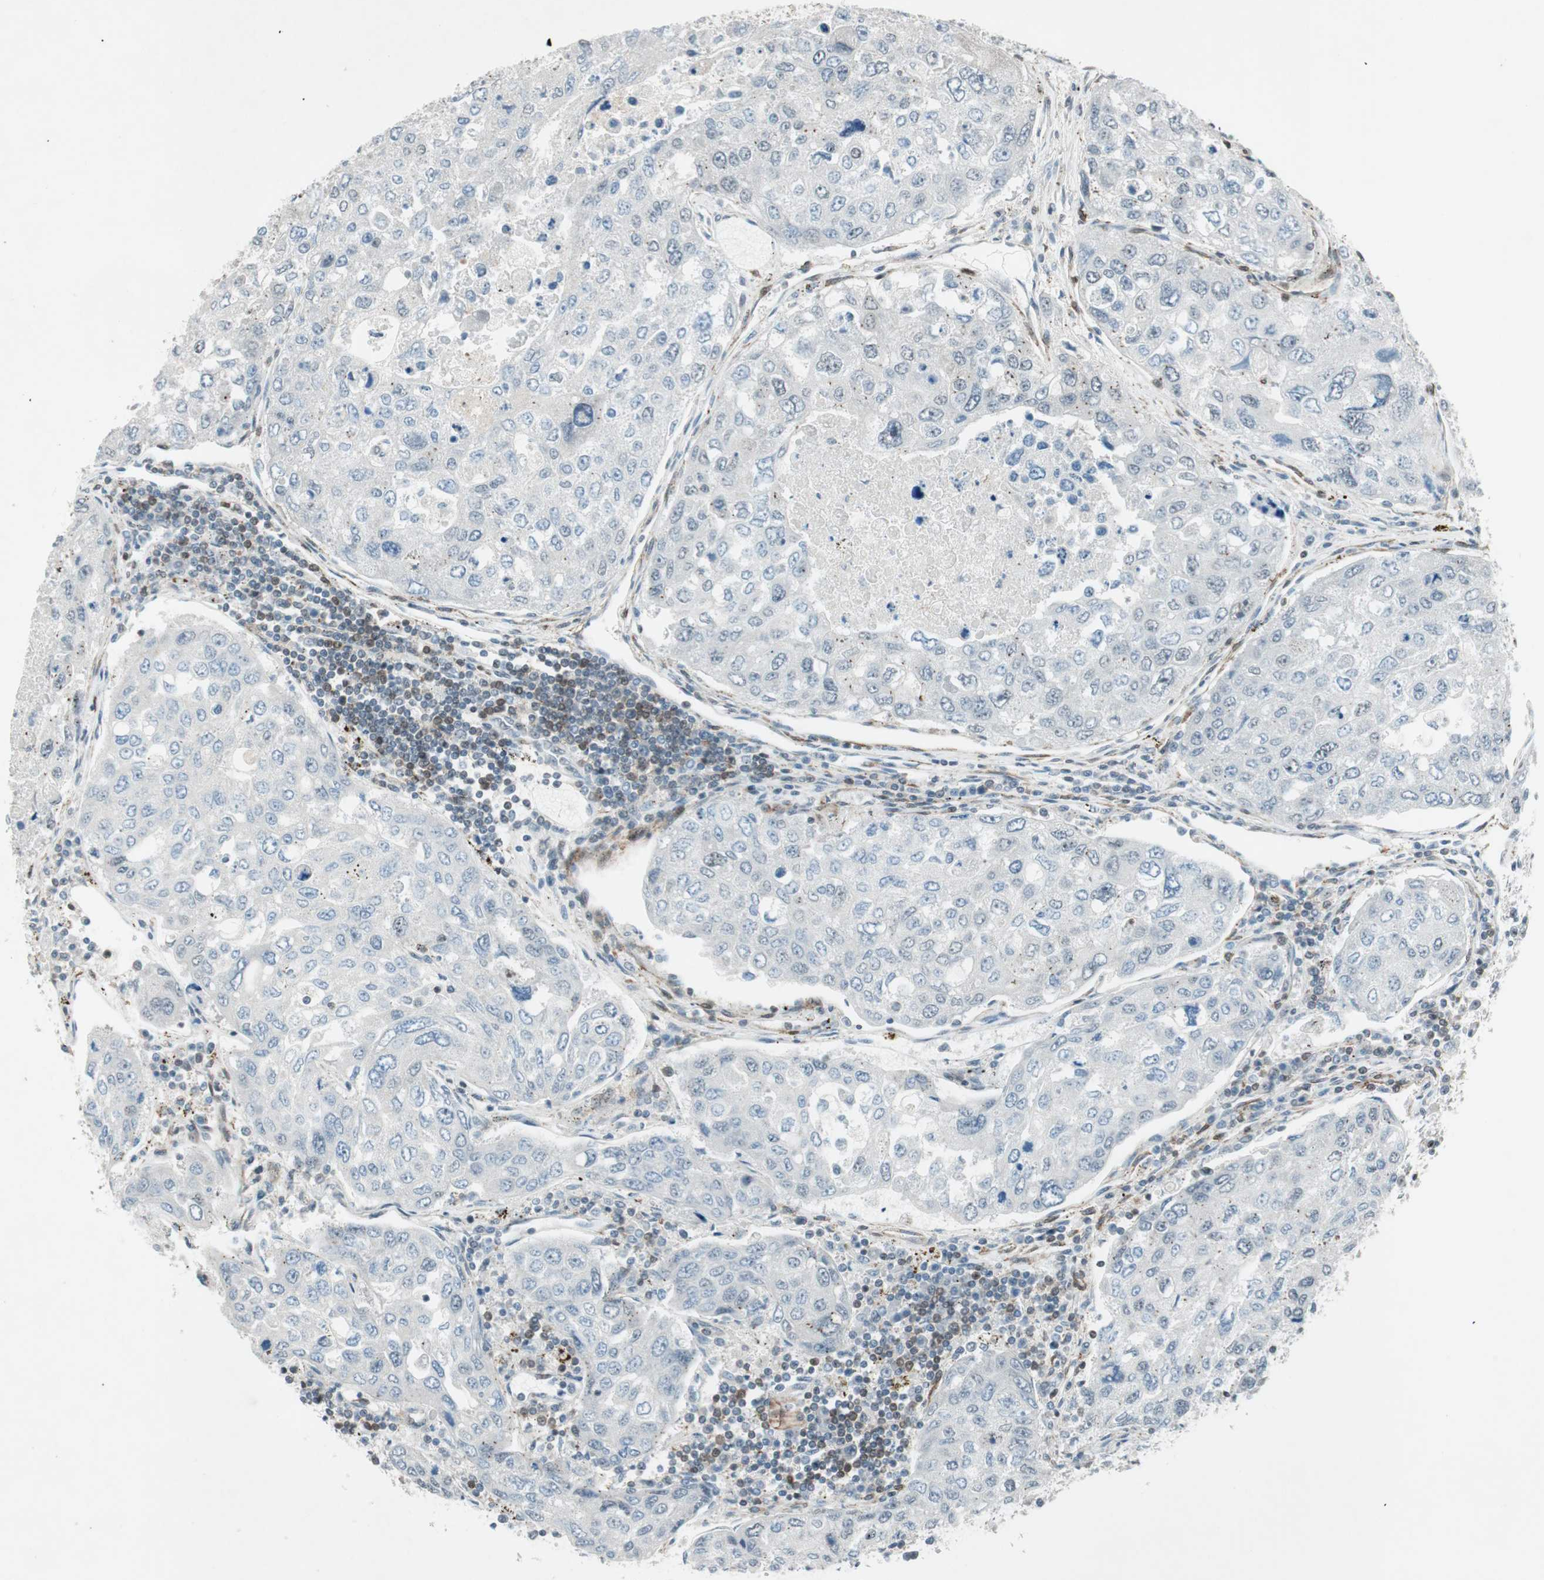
{"staining": {"intensity": "weak", "quantity": "<25%", "location": "cytoplasmic/membranous"}, "tissue": "urothelial cancer", "cell_type": "Tumor cells", "image_type": "cancer", "snomed": [{"axis": "morphology", "description": "Urothelial carcinoma, High grade"}, {"axis": "topography", "description": "Lymph node"}, {"axis": "topography", "description": "Urinary bladder"}], "caption": "A high-resolution photomicrograph shows immunohistochemistry (IHC) staining of urothelial carcinoma (high-grade), which exhibits no significant expression in tumor cells.", "gene": "CDK19", "patient": {"sex": "male", "age": 51}}